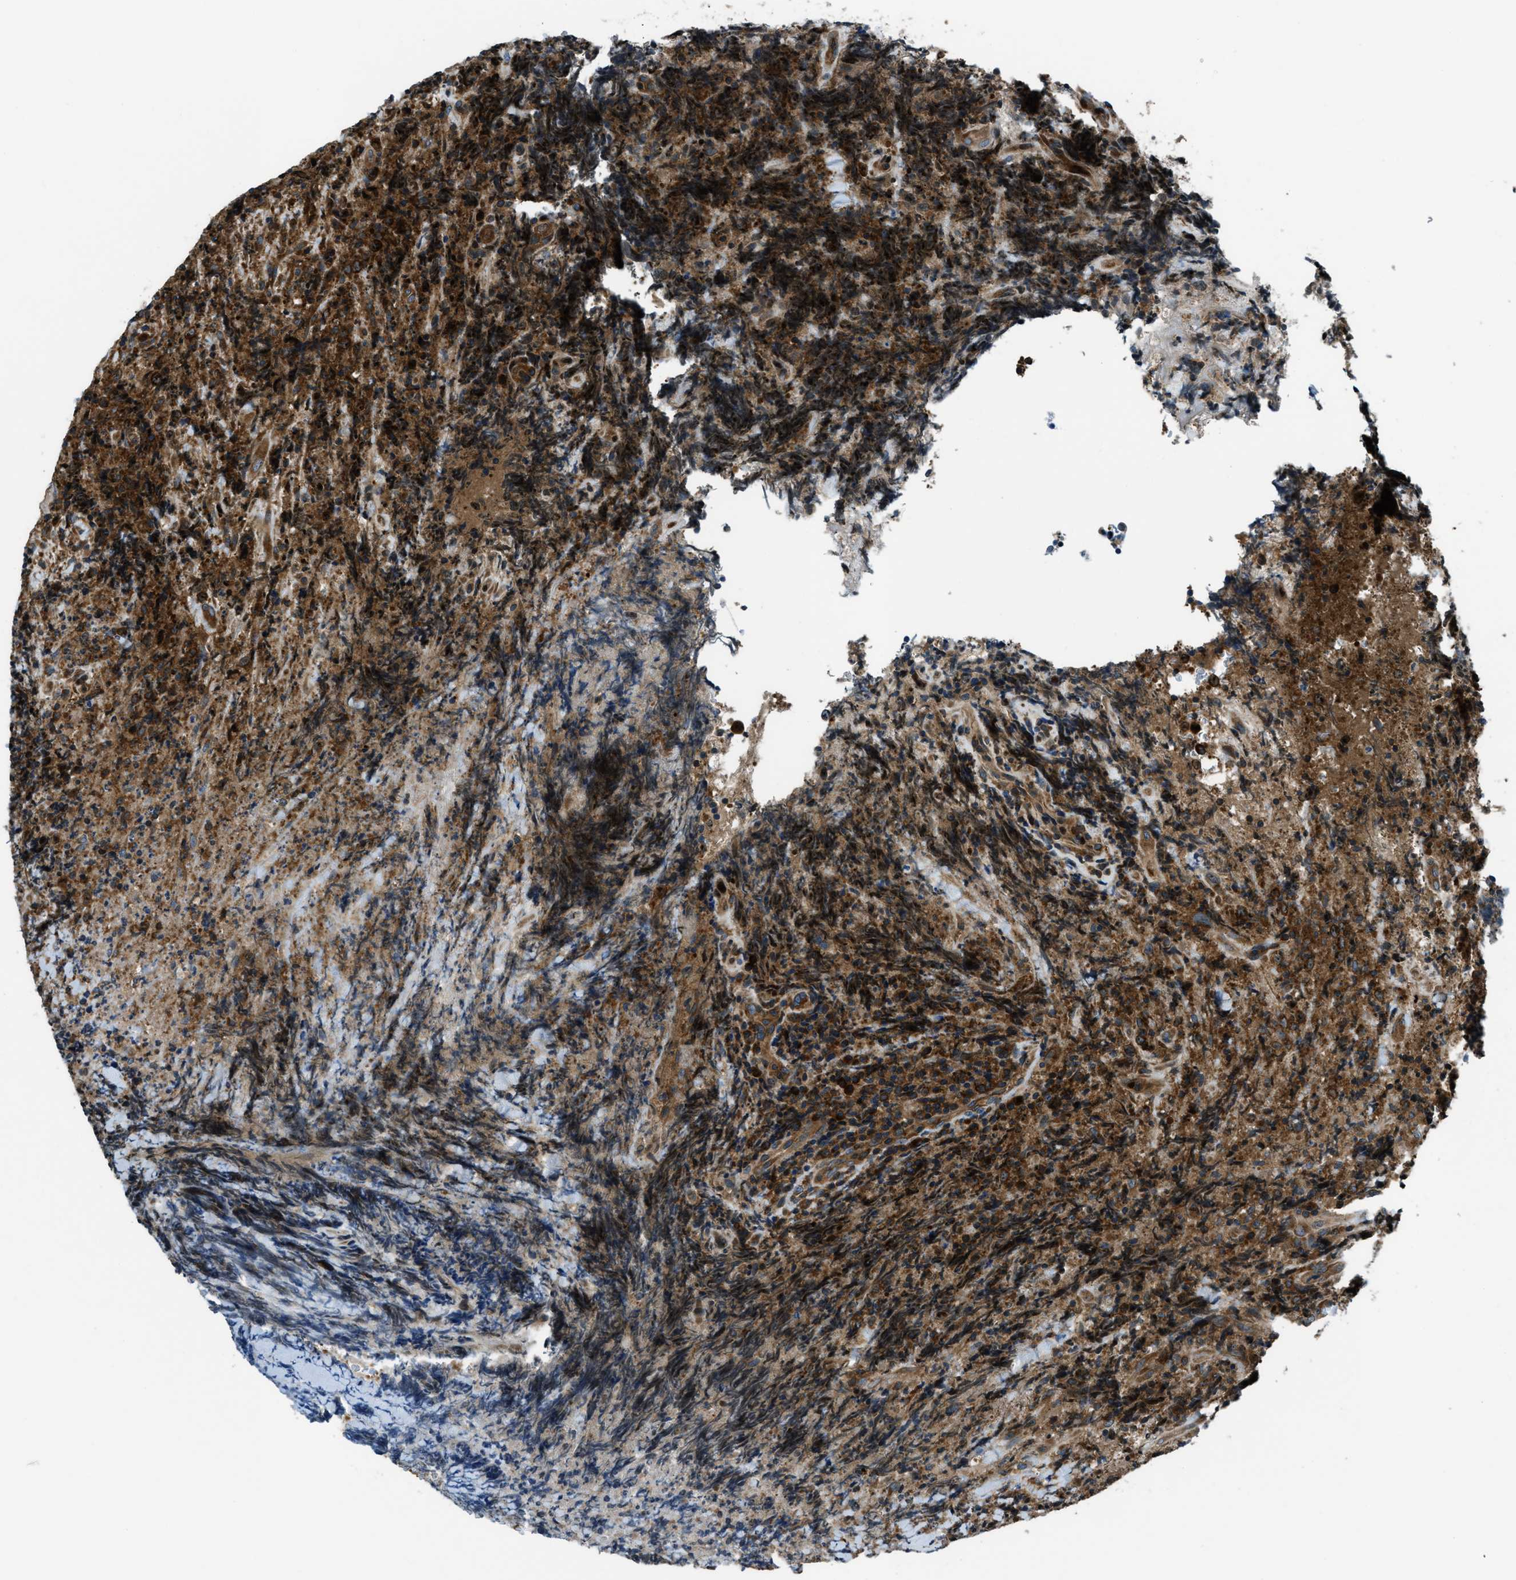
{"staining": {"intensity": "strong", "quantity": ">75%", "location": "cytoplasmic/membranous"}, "tissue": "lymphoma", "cell_type": "Tumor cells", "image_type": "cancer", "snomed": [{"axis": "morphology", "description": "Malignant lymphoma, non-Hodgkin's type, High grade"}, {"axis": "topography", "description": "Tonsil"}], "caption": "High-grade malignant lymphoma, non-Hodgkin's type stained with a protein marker shows strong staining in tumor cells.", "gene": "ARFGAP2", "patient": {"sex": "female", "age": 36}}